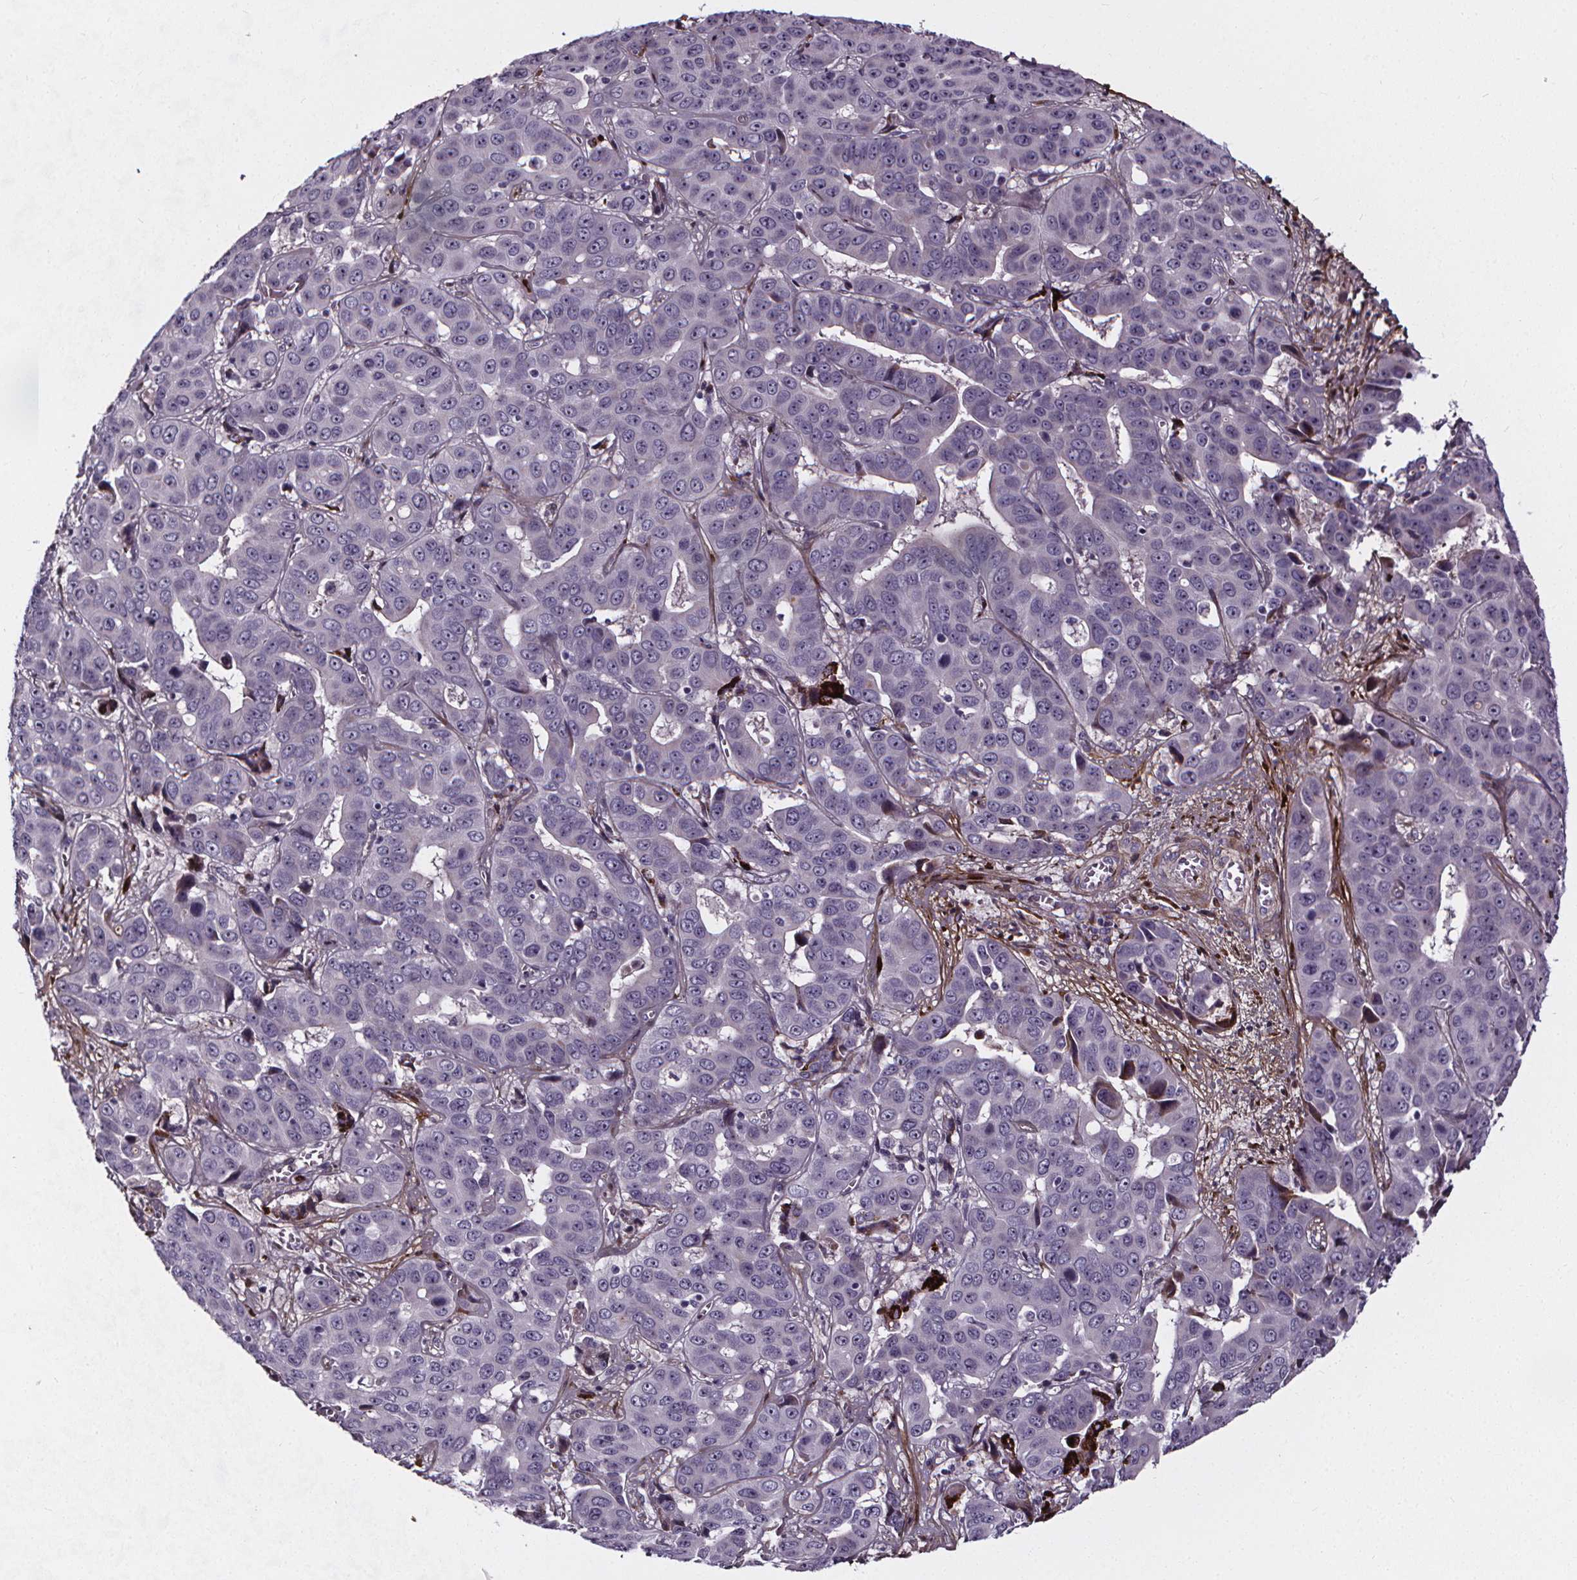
{"staining": {"intensity": "negative", "quantity": "none", "location": "none"}, "tissue": "liver cancer", "cell_type": "Tumor cells", "image_type": "cancer", "snomed": [{"axis": "morphology", "description": "Cholangiocarcinoma"}, {"axis": "topography", "description": "Liver"}], "caption": "Immunohistochemistry (IHC) image of liver cancer stained for a protein (brown), which demonstrates no positivity in tumor cells.", "gene": "AEBP1", "patient": {"sex": "female", "age": 52}}